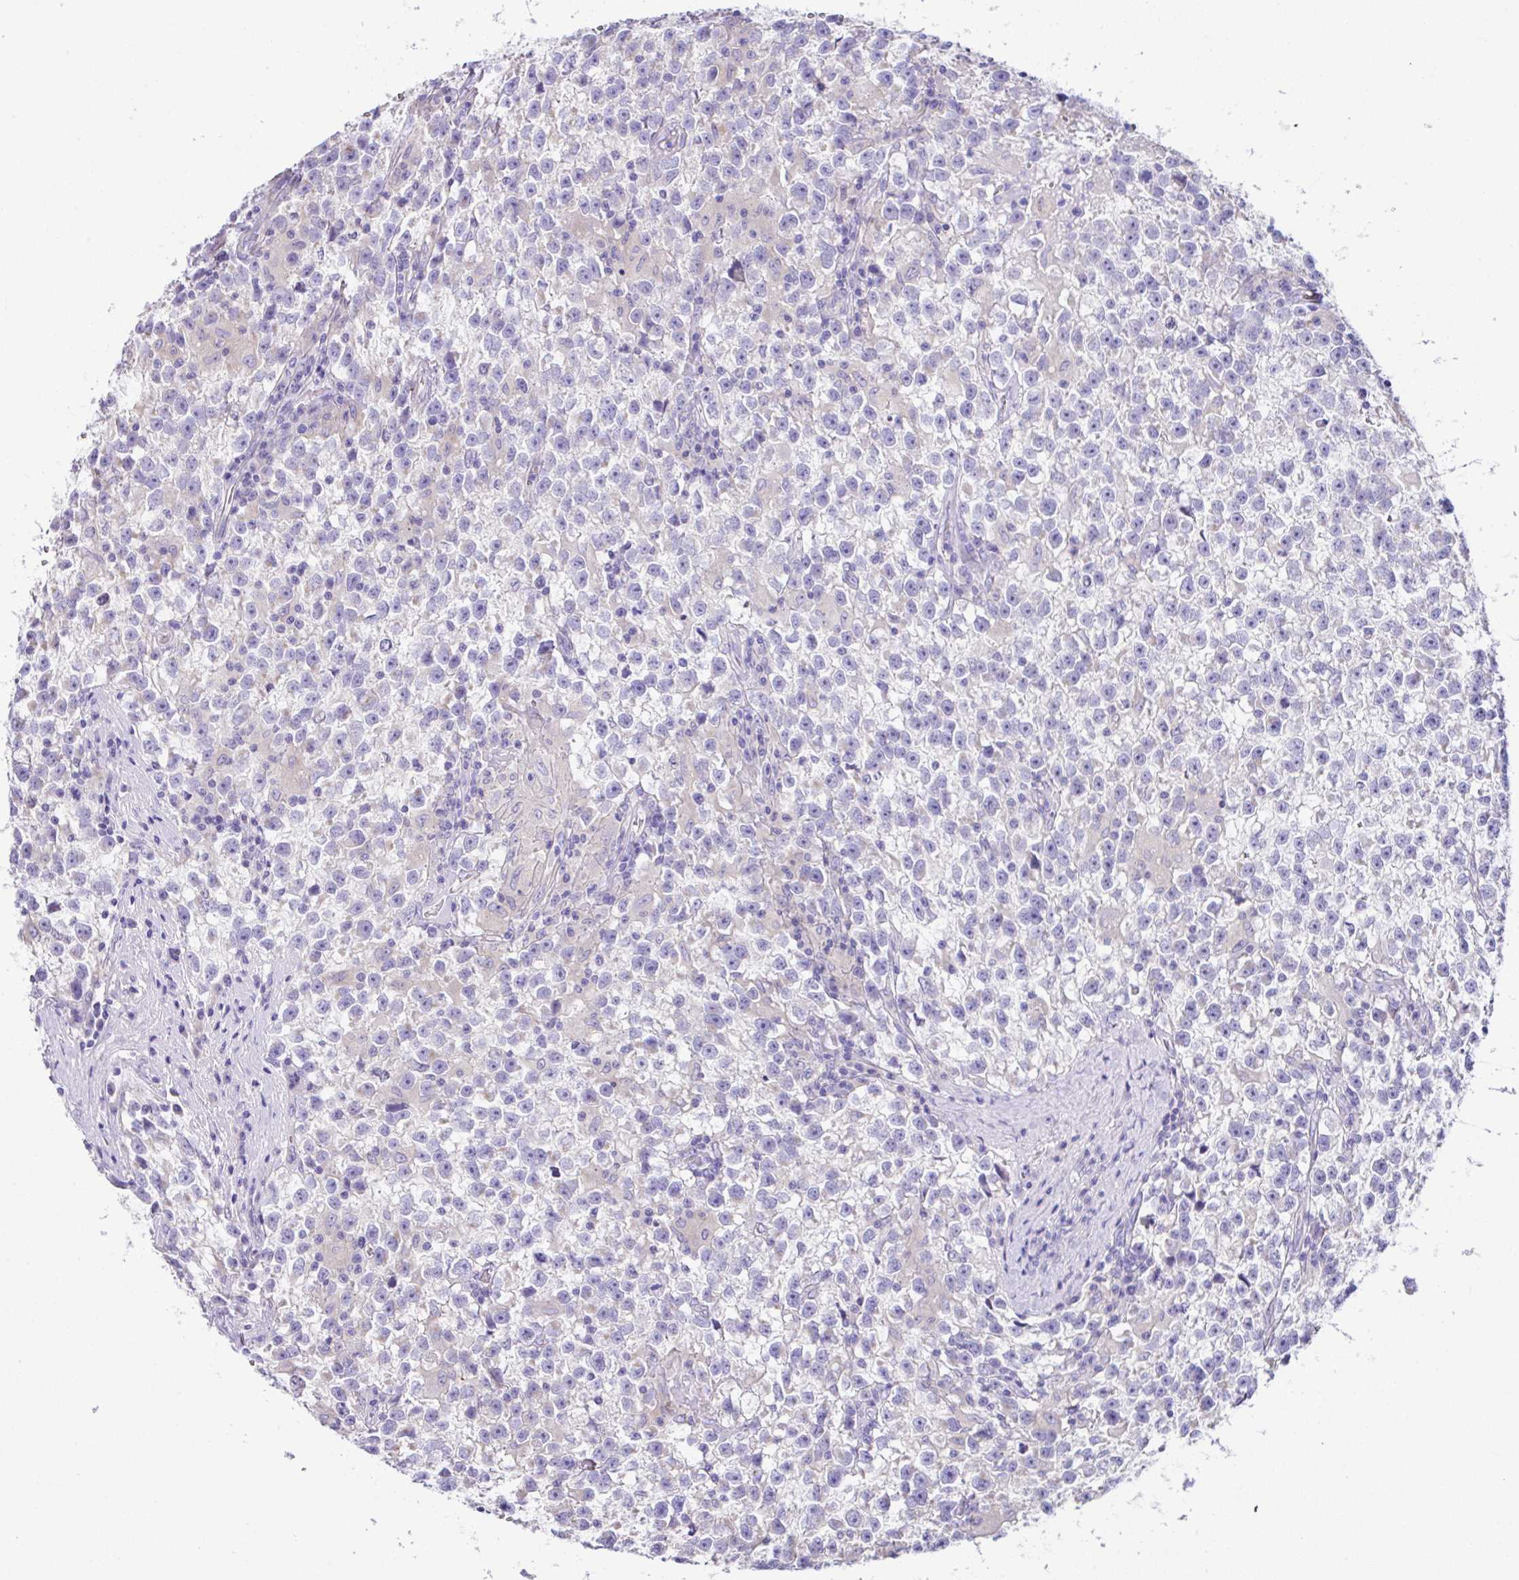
{"staining": {"intensity": "negative", "quantity": "none", "location": "none"}, "tissue": "testis cancer", "cell_type": "Tumor cells", "image_type": "cancer", "snomed": [{"axis": "morphology", "description": "Seminoma, NOS"}, {"axis": "topography", "description": "Testis"}], "caption": "DAB (3,3'-diaminobenzidine) immunohistochemical staining of testis seminoma exhibits no significant staining in tumor cells. (DAB immunohistochemistry (IHC) with hematoxylin counter stain).", "gene": "OR4P4", "patient": {"sex": "male", "age": 31}}